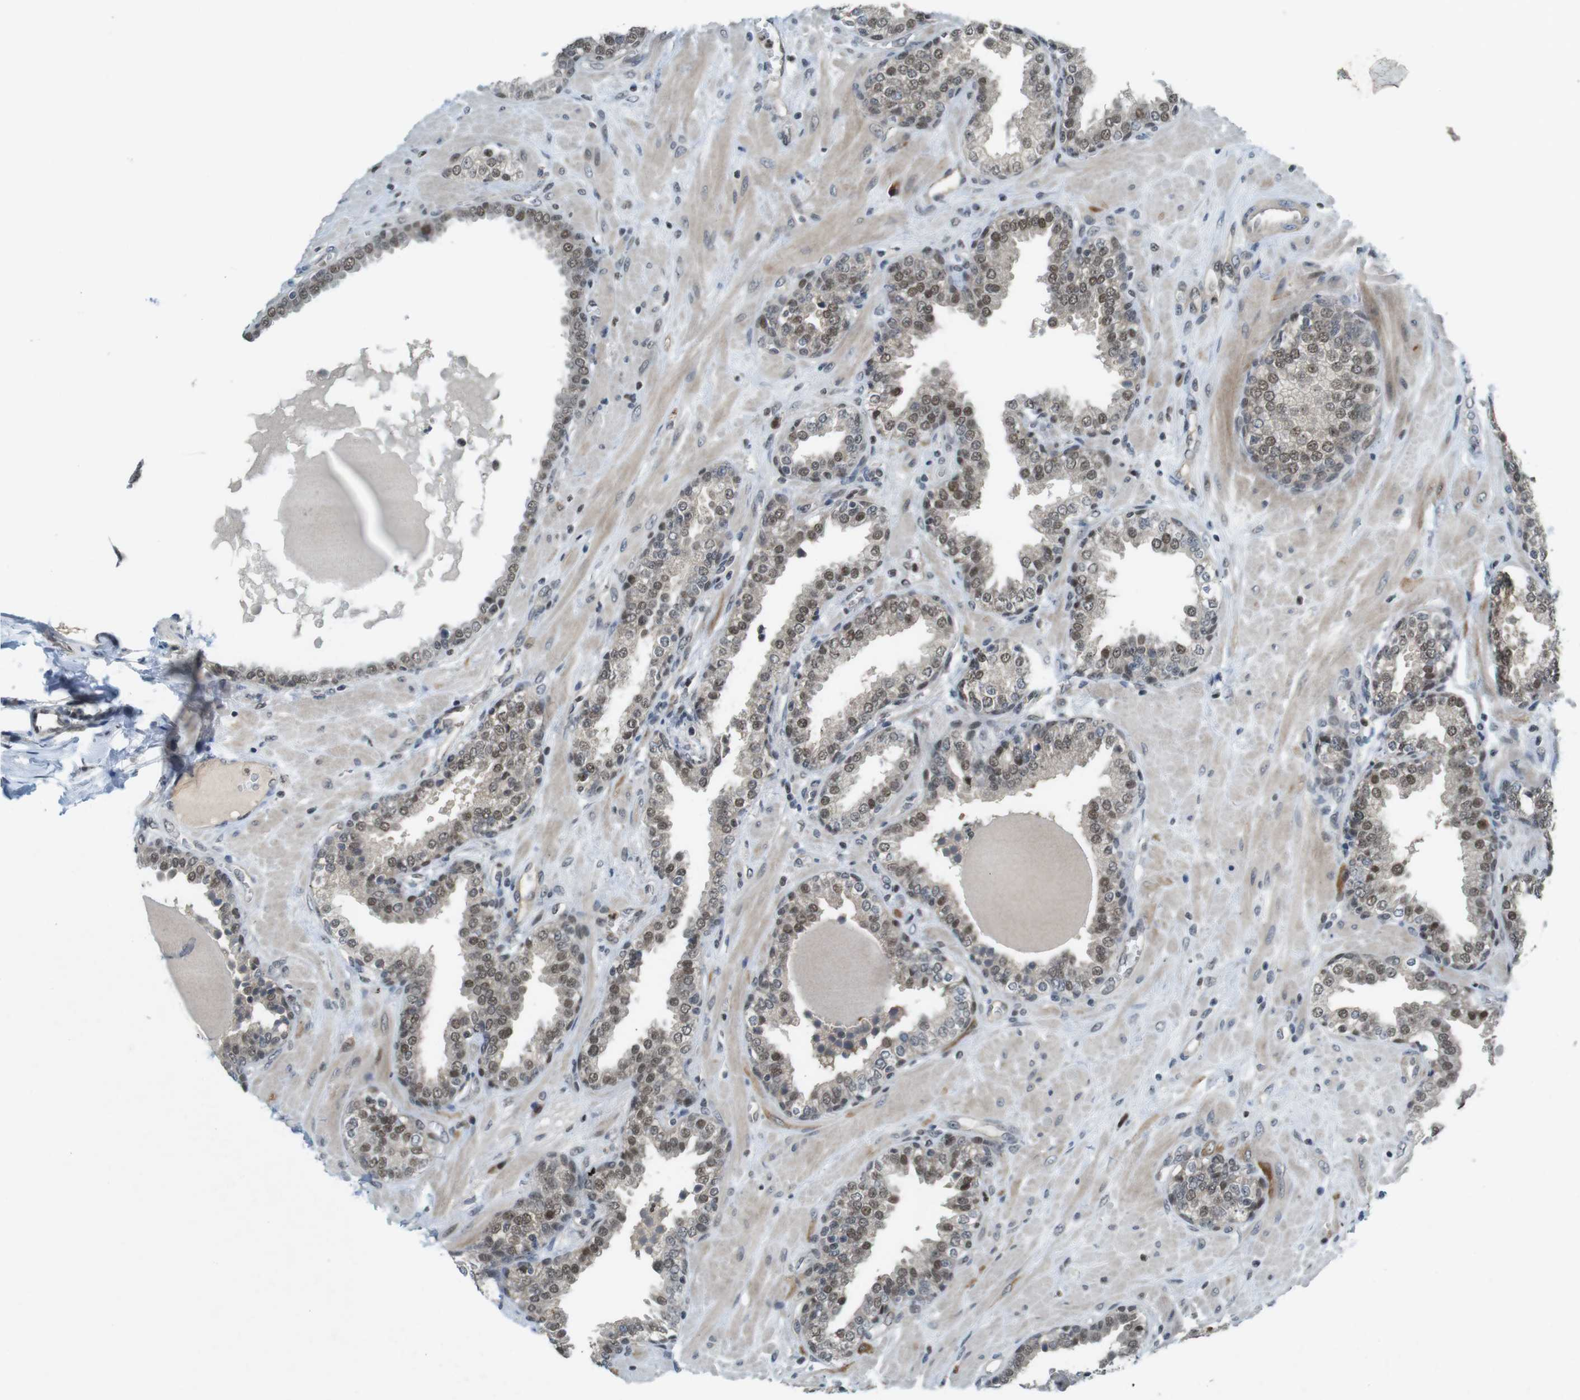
{"staining": {"intensity": "moderate", "quantity": "25%-75%", "location": "cytoplasmic/membranous,nuclear"}, "tissue": "prostate", "cell_type": "Glandular cells", "image_type": "normal", "snomed": [{"axis": "morphology", "description": "Normal tissue, NOS"}, {"axis": "topography", "description": "Prostate"}], "caption": "Approximately 25%-75% of glandular cells in normal prostate demonstrate moderate cytoplasmic/membranous,nuclear protein positivity as visualized by brown immunohistochemical staining.", "gene": "MAPKAPK5", "patient": {"sex": "male", "age": 51}}